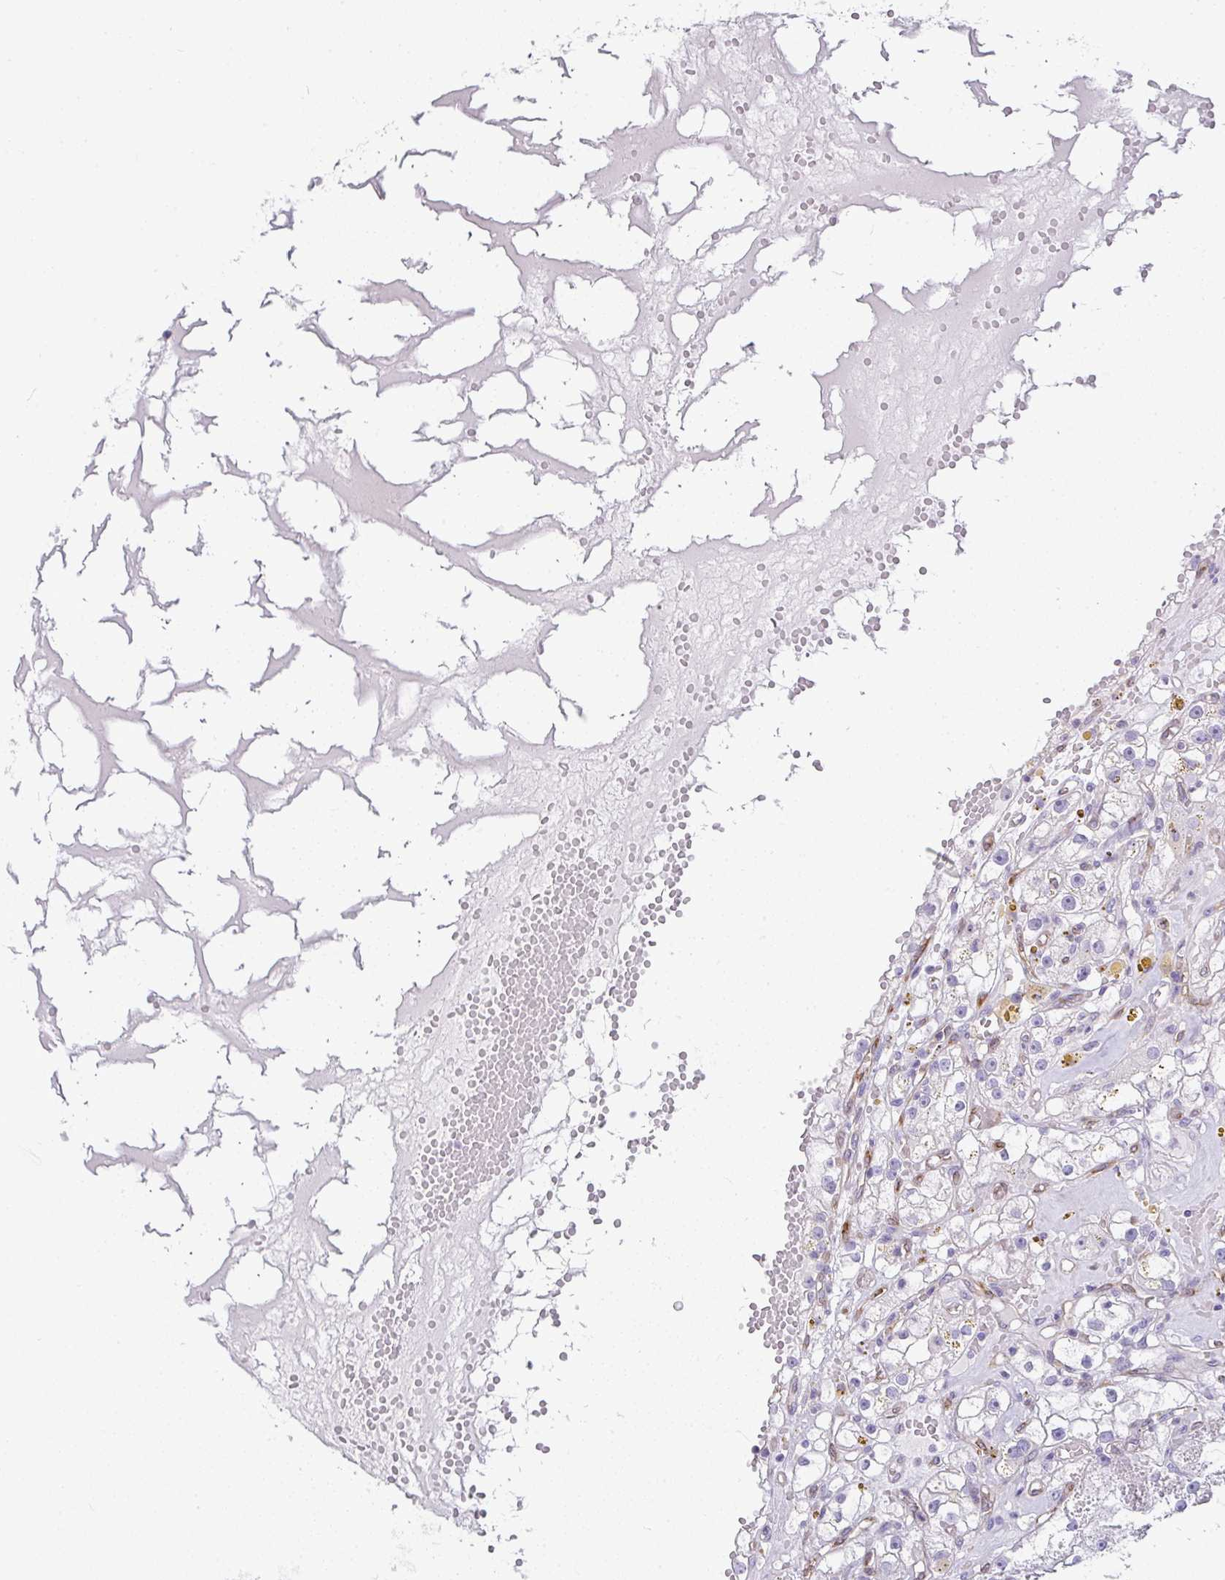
{"staining": {"intensity": "negative", "quantity": "none", "location": "none"}, "tissue": "renal cancer", "cell_type": "Tumor cells", "image_type": "cancer", "snomed": [{"axis": "morphology", "description": "Adenocarcinoma, NOS"}, {"axis": "topography", "description": "Kidney"}], "caption": "Immunohistochemistry micrograph of neoplastic tissue: human adenocarcinoma (renal) stained with DAB displays no significant protein positivity in tumor cells. (Immunohistochemistry (ihc), brightfield microscopy, high magnification).", "gene": "LIPE", "patient": {"sex": "male", "age": 56}}